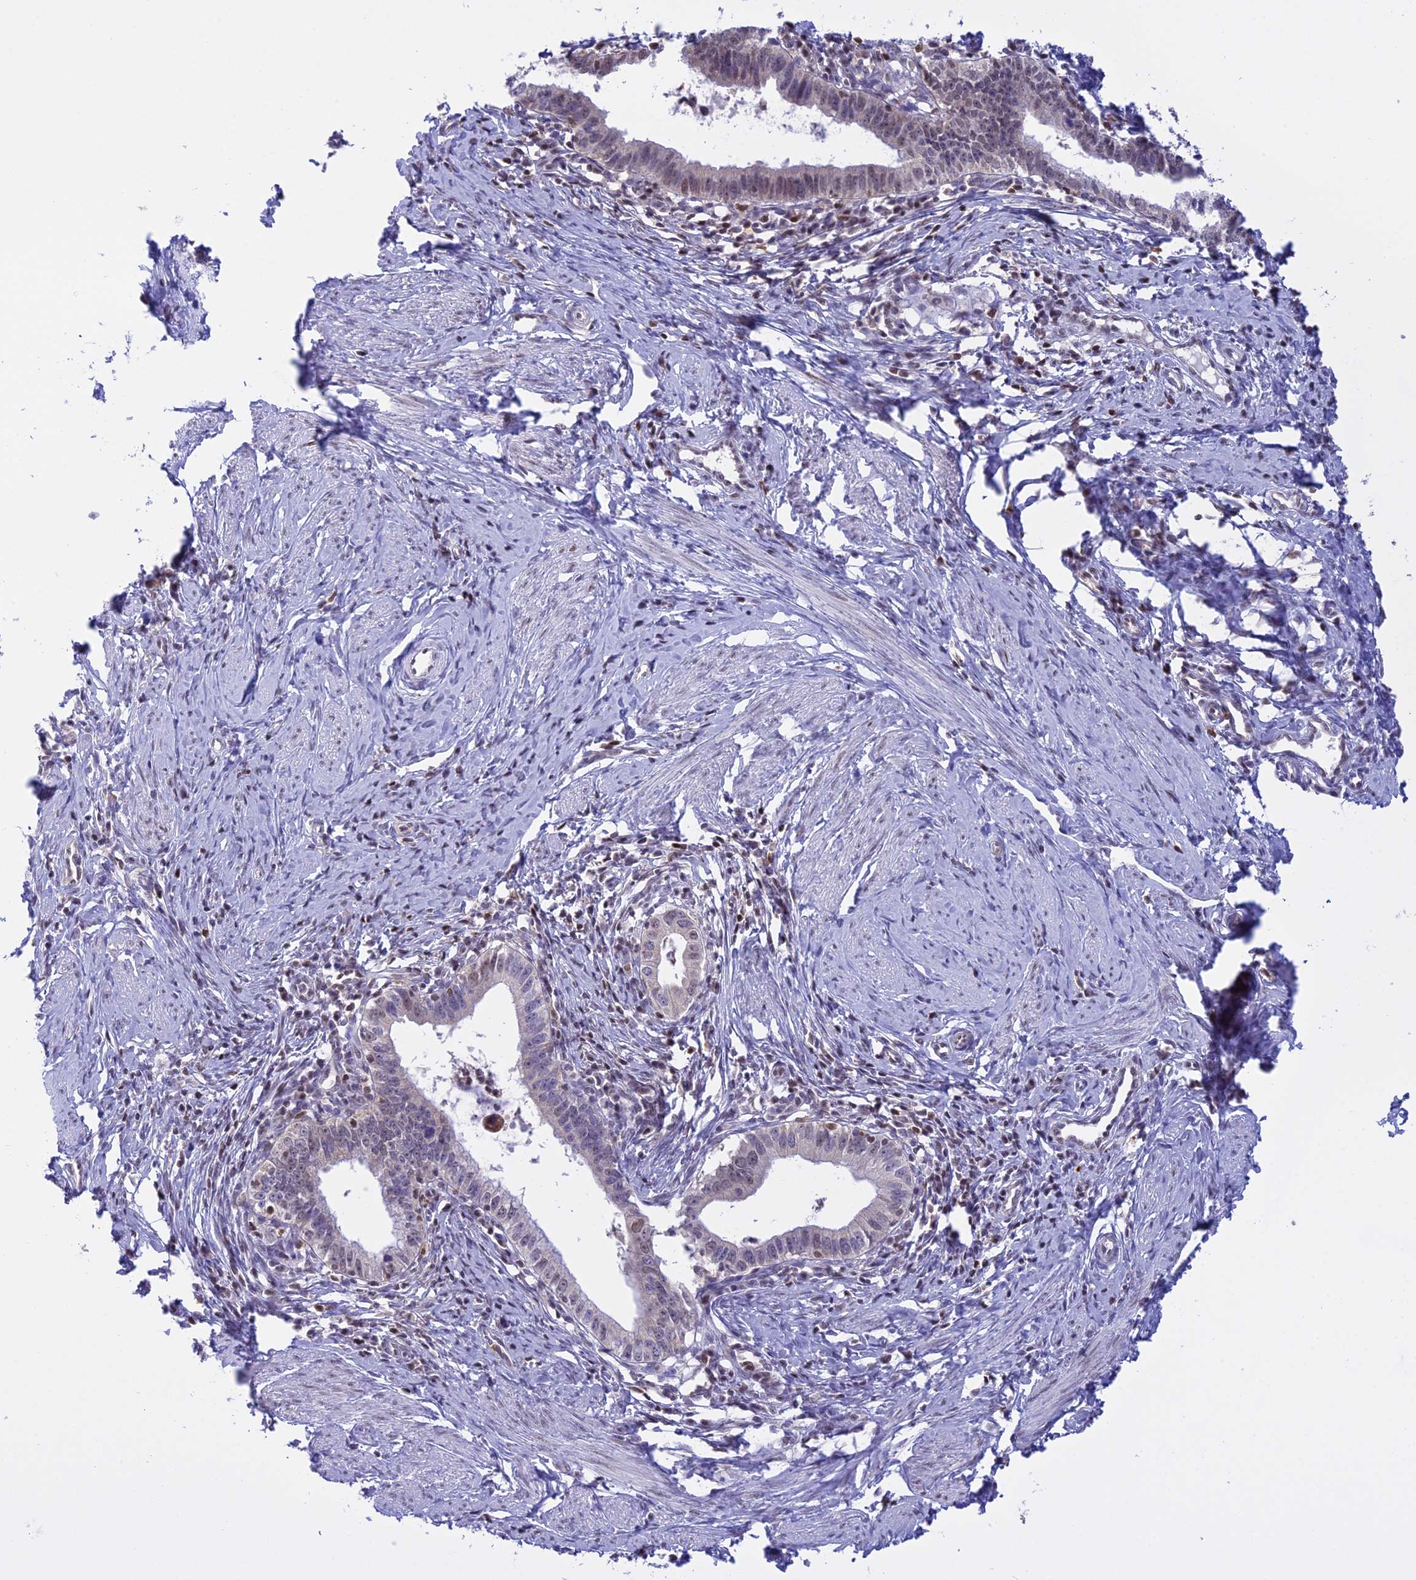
{"staining": {"intensity": "weak", "quantity": "<25%", "location": "nuclear"}, "tissue": "cervical cancer", "cell_type": "Tumor cells", "image_type": "cancer", "snomed": [{"axis": "morphology", "description": "Adenocarcinoma, NOS"}, {"axis": "topography", "description": "Cervix"}], "caption": "The immunohistochemistry photomicrograph has no significant expression in tumor cells of cervical cancer (adenocarcinoma) tissue.", "gene": "IZUMO2", "patient": {"sex": "female", "age": 36}}